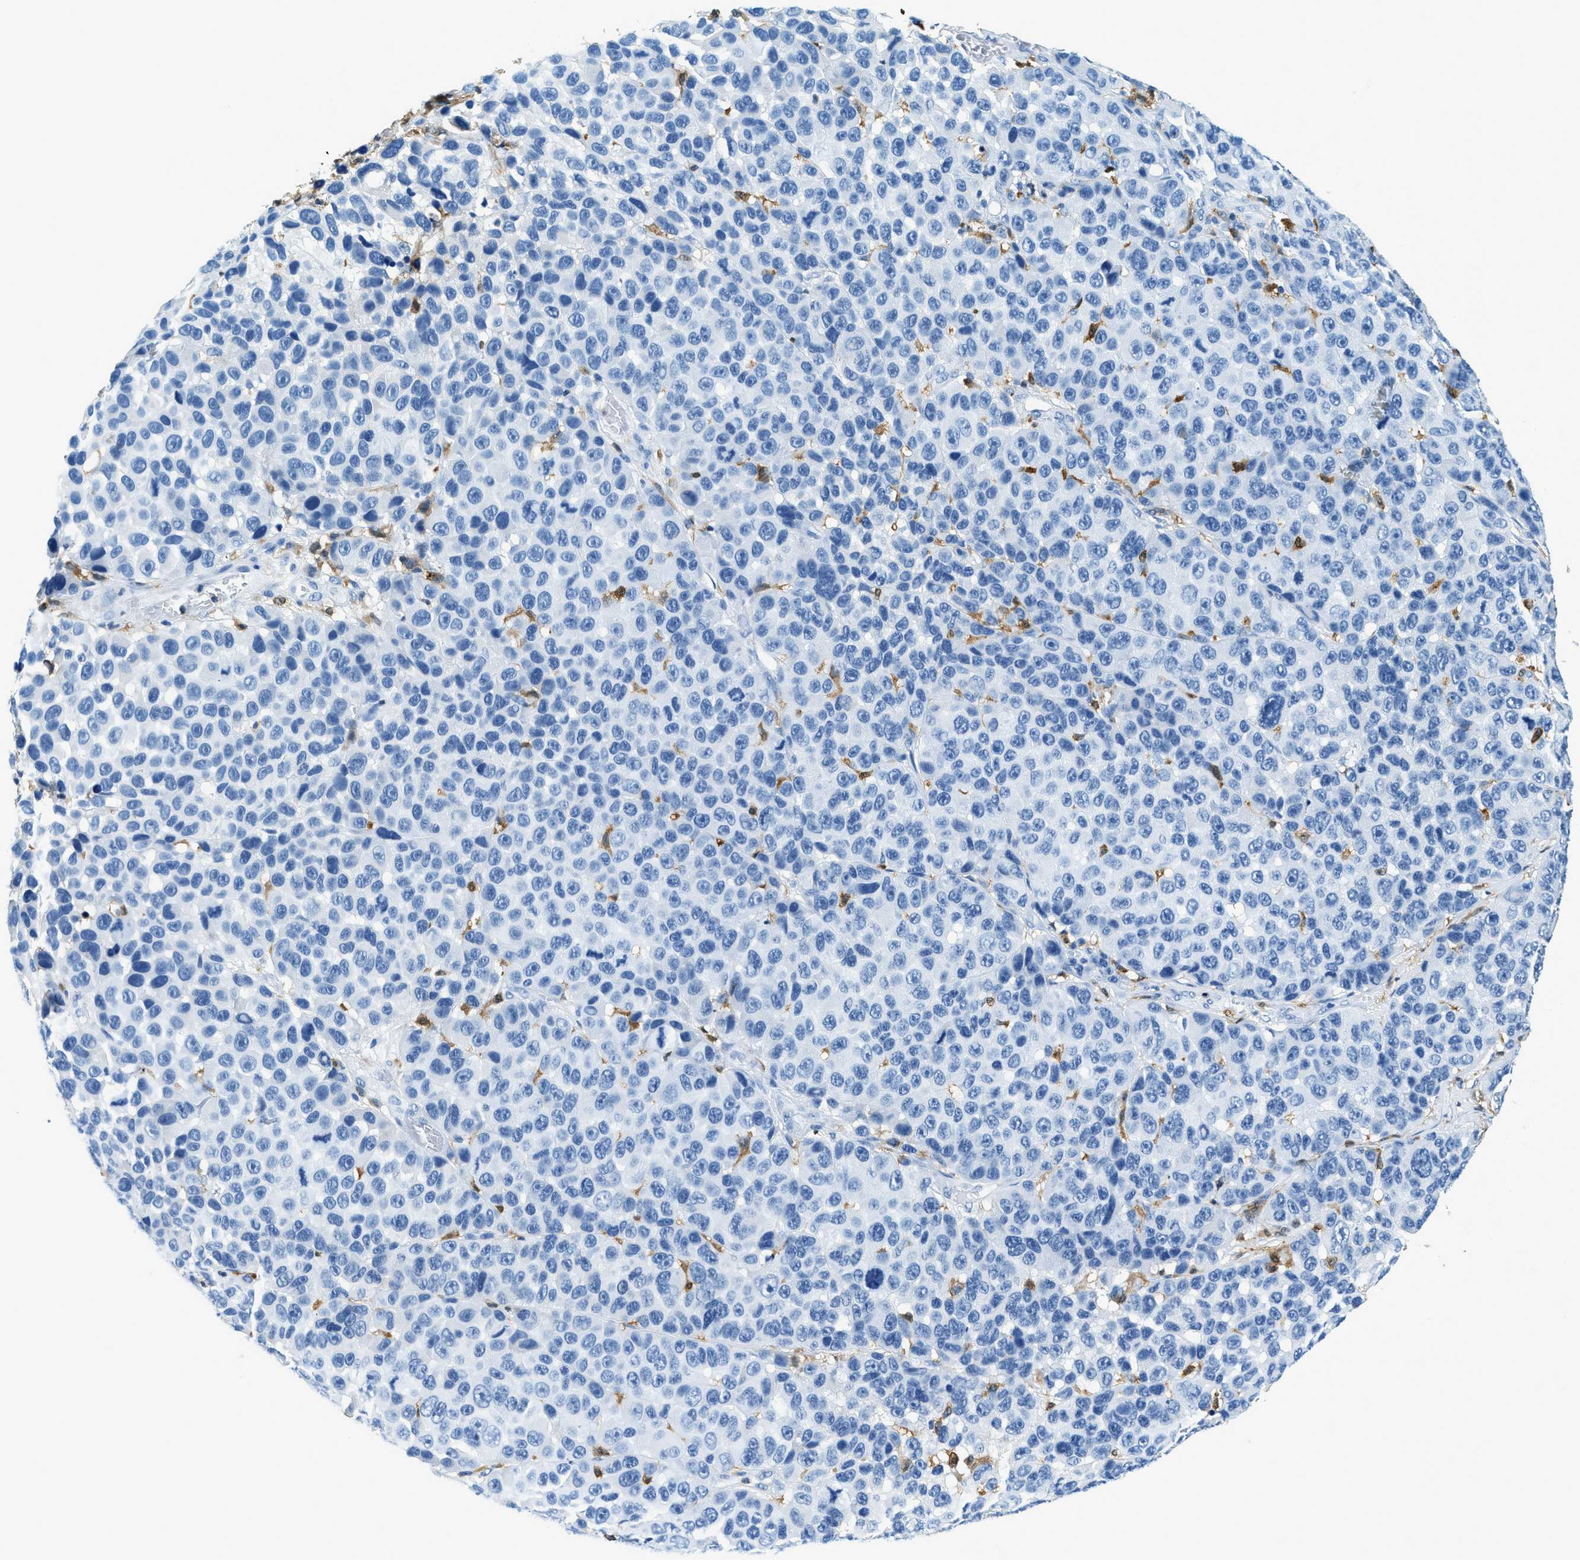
{"staining": {"intensity": "negative", "quantity": "none", "location": "none"}, "tissue": "melanoma", "cell_type": "Tumor cells", "image_type": "cancer", "snomed": [{"axis": "morphology", "description": "Malignant melanoma, NOS"}, {"axis": "topography", "description": "Skin"}], "caption": "Immunohistochemical staining of human melanoma demonstrates no significant staining in tumor cells.", "gene": "CAPG", "patient": {"sex": "male", "age": 53}}